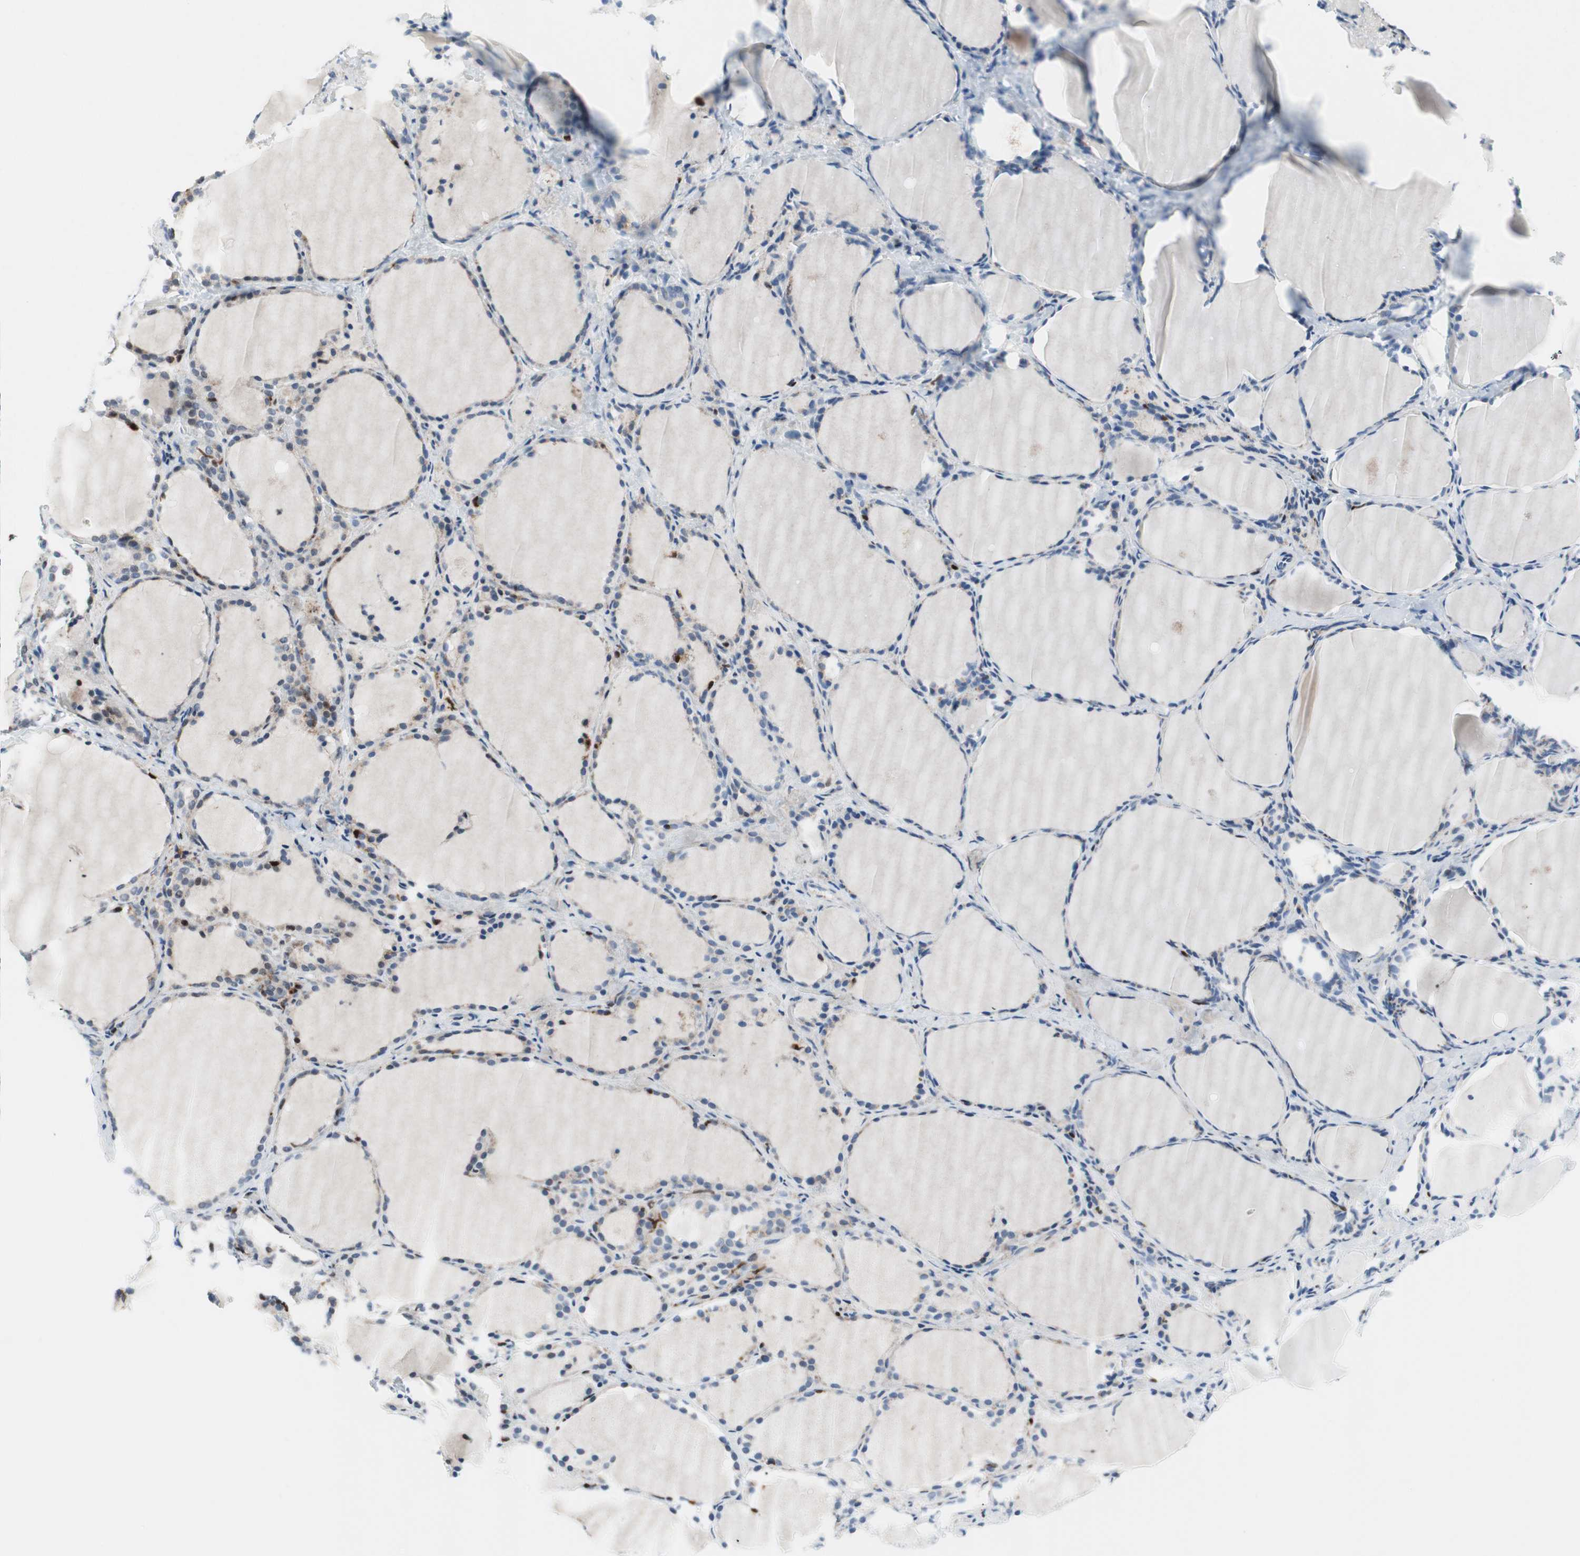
{"staining": {"intensity": "moderate", "quantity": "<25%", "location": "cytoplasmic/membranous,nuclear"}, "tissue": "thyroid gland", "cell_type": "Glandular cells", "image_type": "normal", "snomed": [{"axis": "morphology", "description": "Normal tissue, NOS"}, {"axis": "morphology", "description": "Papillary adenocarcinoma, NOS"}, {"axis": "topography", "description": "Thyroid gland"}], "caption": "Glandular cells show moderate cytoplasmic/membranous,nuclear positivity in about <25% of cells in benign thyroid gland.", "gene": "RGS10", "patient": {"sex": "female", "age": 30}}